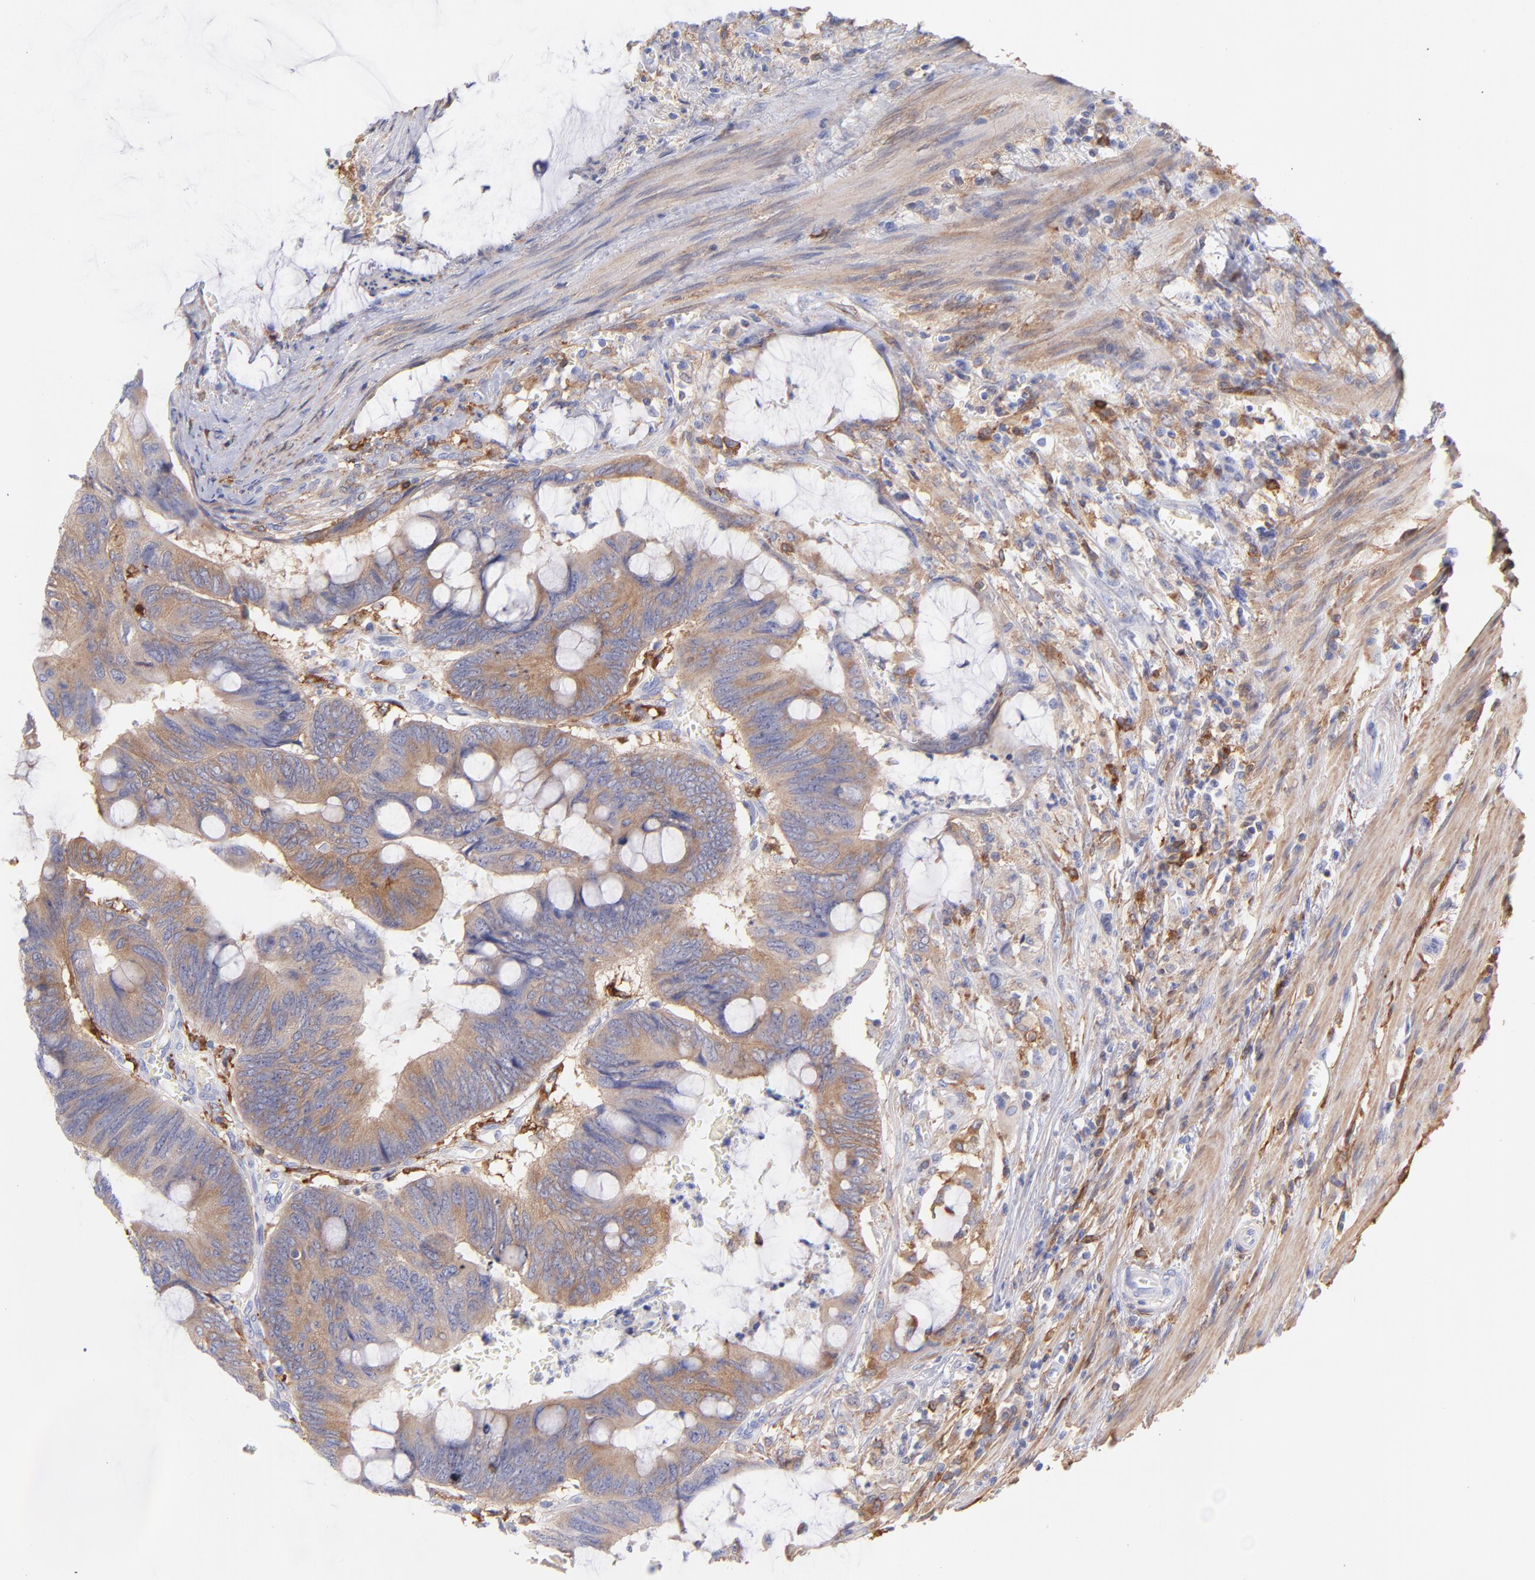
{"staining": {"intensity": "moderate", "quantity": ">75%", "location": "cytoplasmic/membranous"}, "tissue": "colorectal cancer", "cell_type": "Tumor cells", "image_type": "cancer", "snomed": [{"axis": "morphology", "description": "Normal tissue, NOS"}, {"axis": "morphology", "description": "Adenocarcinoma, NOS"}, {"axis": "topography", "description": "Rectum"}], "caption": "A brown stain highlights moderate cytoplasmic/membranous positivity of a protein in human colorectal cancer tumor cells.", "gene": "PRKCA", "patient": {"sex": "male", "age": 92}}